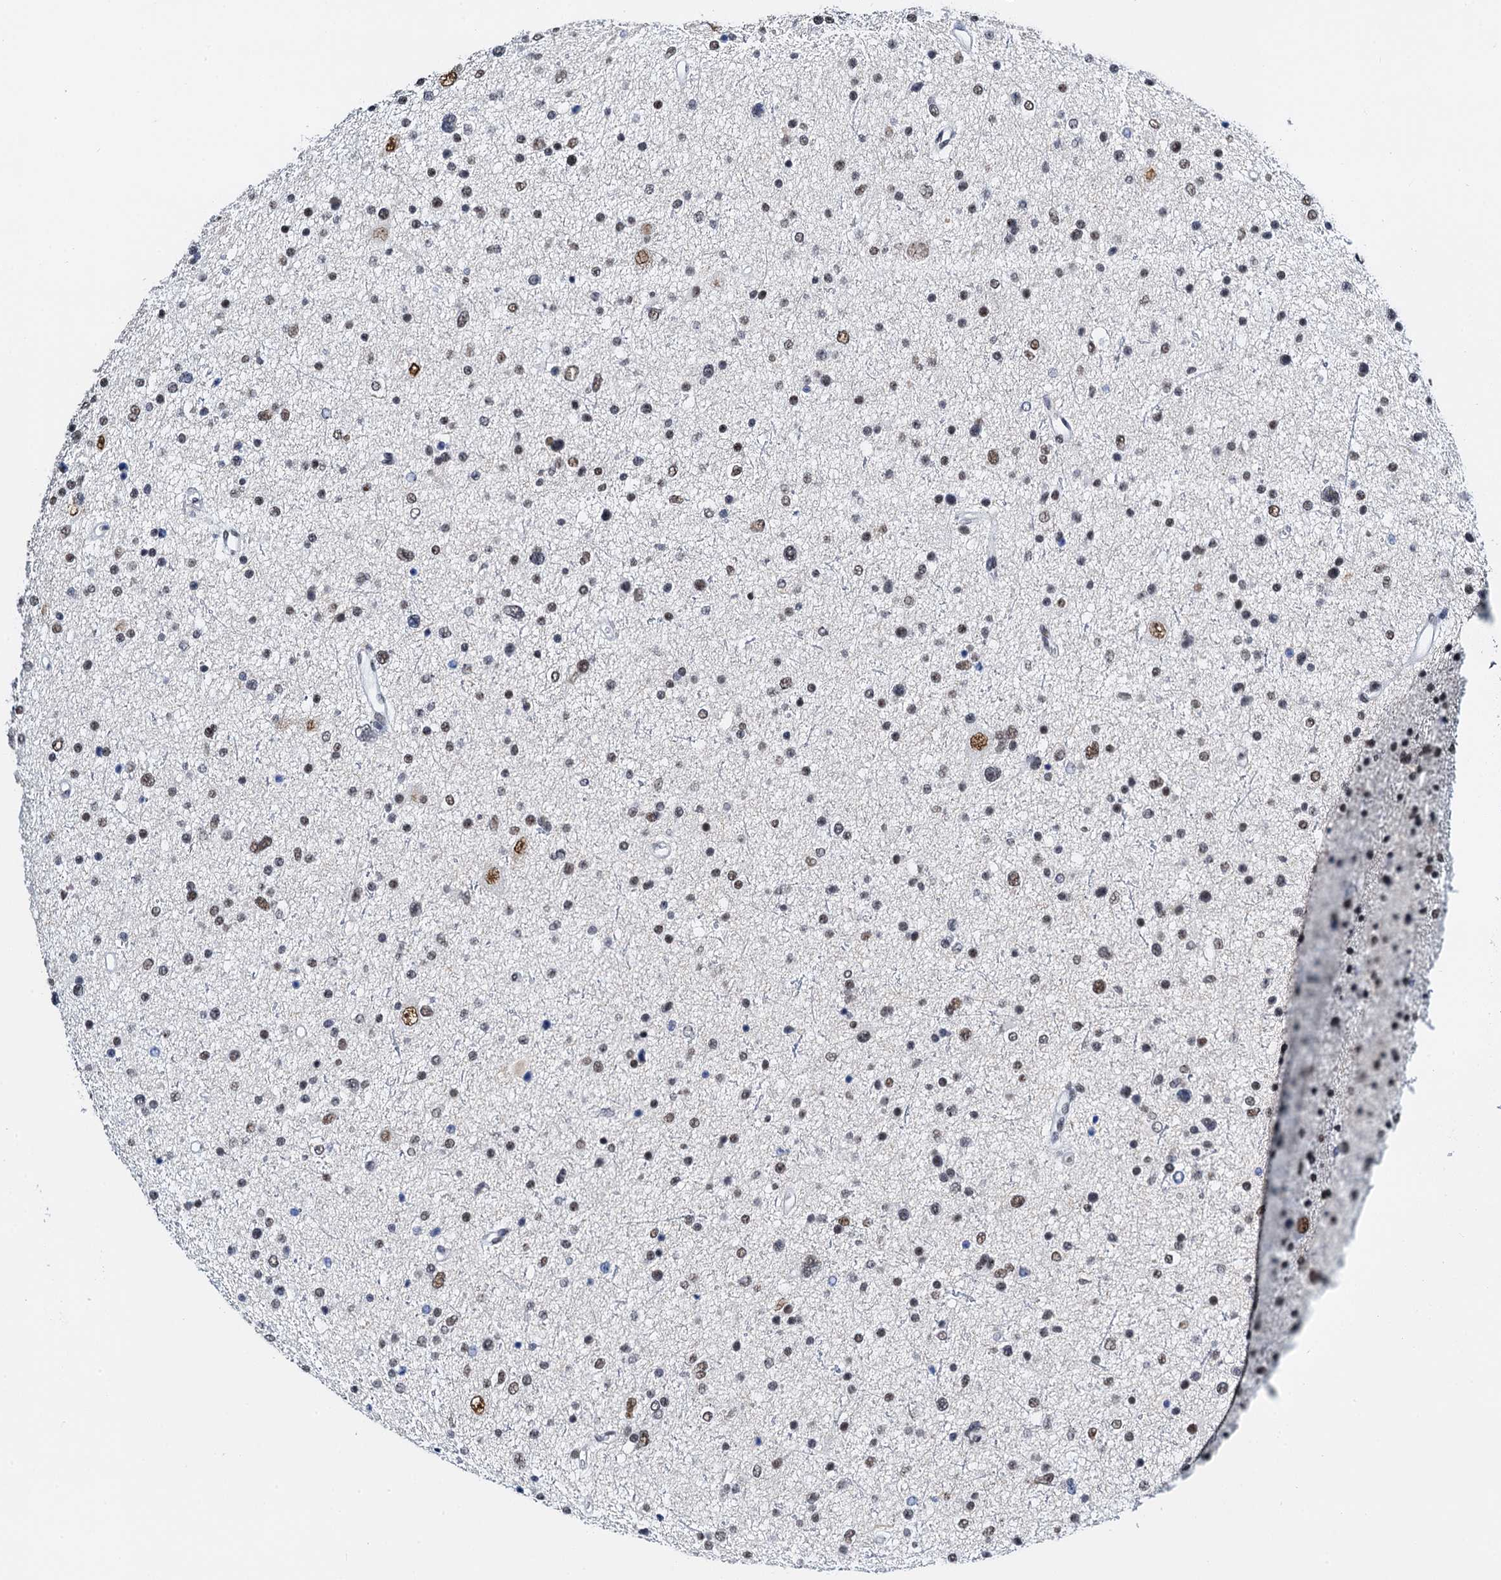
{"staining": {"intensity": "weak", "quantity": "<25%", "location": "nuclear"}, "tissue": "glioma", "cell_type": "Tumor cells", "image_type": "cancer", "snomed": [{"axis": "morphology", "description": "Glioma, malignant, Low grade"}, {"axis": "topography", "description": "Brain"}], "caption": "The micrograph displays no staining of tumor cells in glioma.", "gene": "SLTM", "patient": {"sex": "female", "age": 37}}